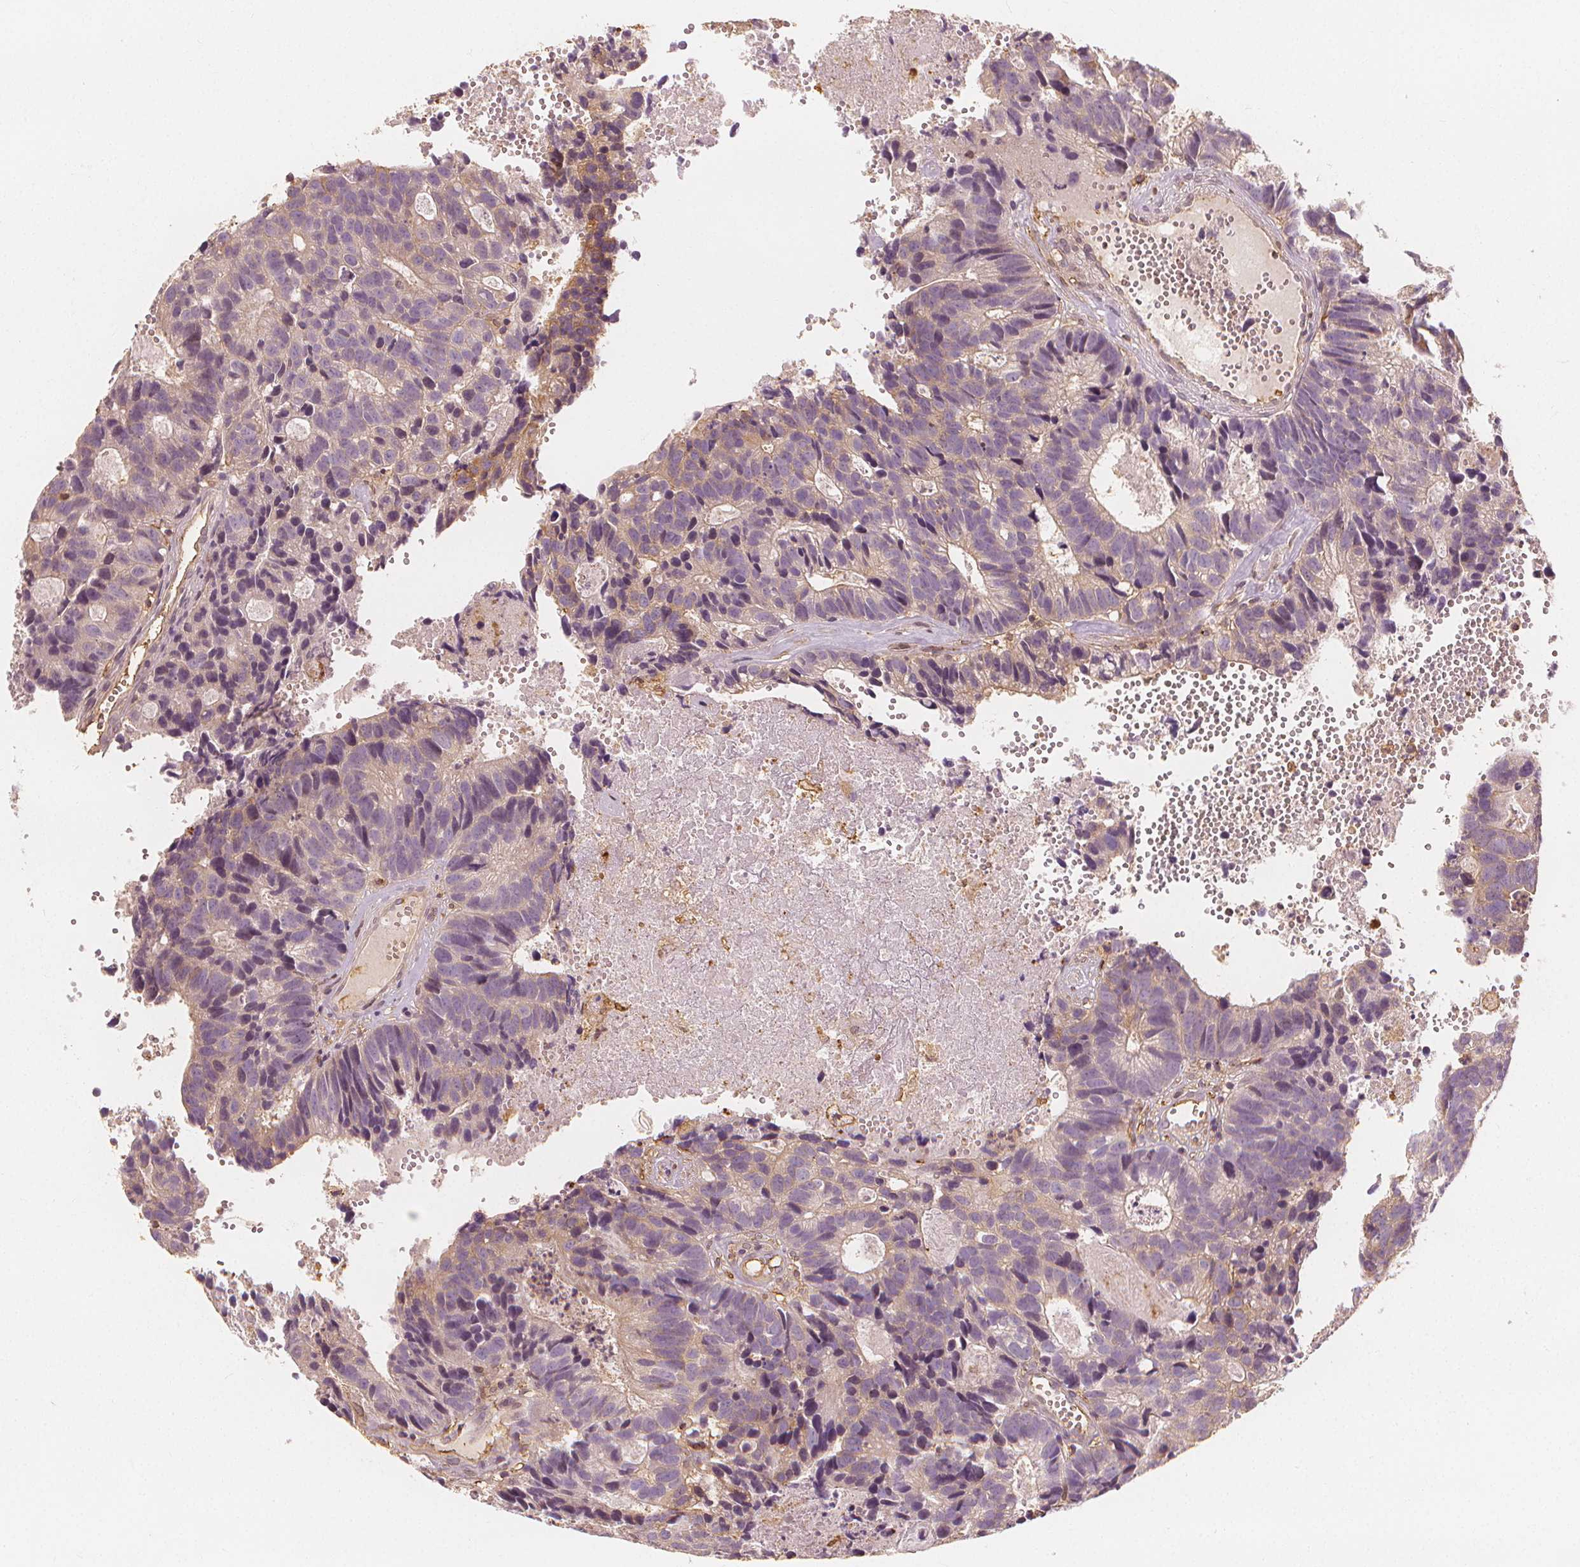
{"staining": {"intensity": "negative", "quantity": "none", "location": "none"}, "tissue": "head and neck cancer", "cell_type": "Tumor cells", "image_type": "cancer", "snomed": [{"axis": "morphology", "description": "Adenocarcinoma, NOS"}, {"axis": "topography", "description": "Head-Neck"}], "caption": "Immunohistochemistry (IHC) photomicrograph of human head and neck adenocarcinoma stained for a protein (brown), which demonstrates no positivity in tumor cells.", "gene": "ARHGAP26", "patient": {"sex": "male", "age": 62}}